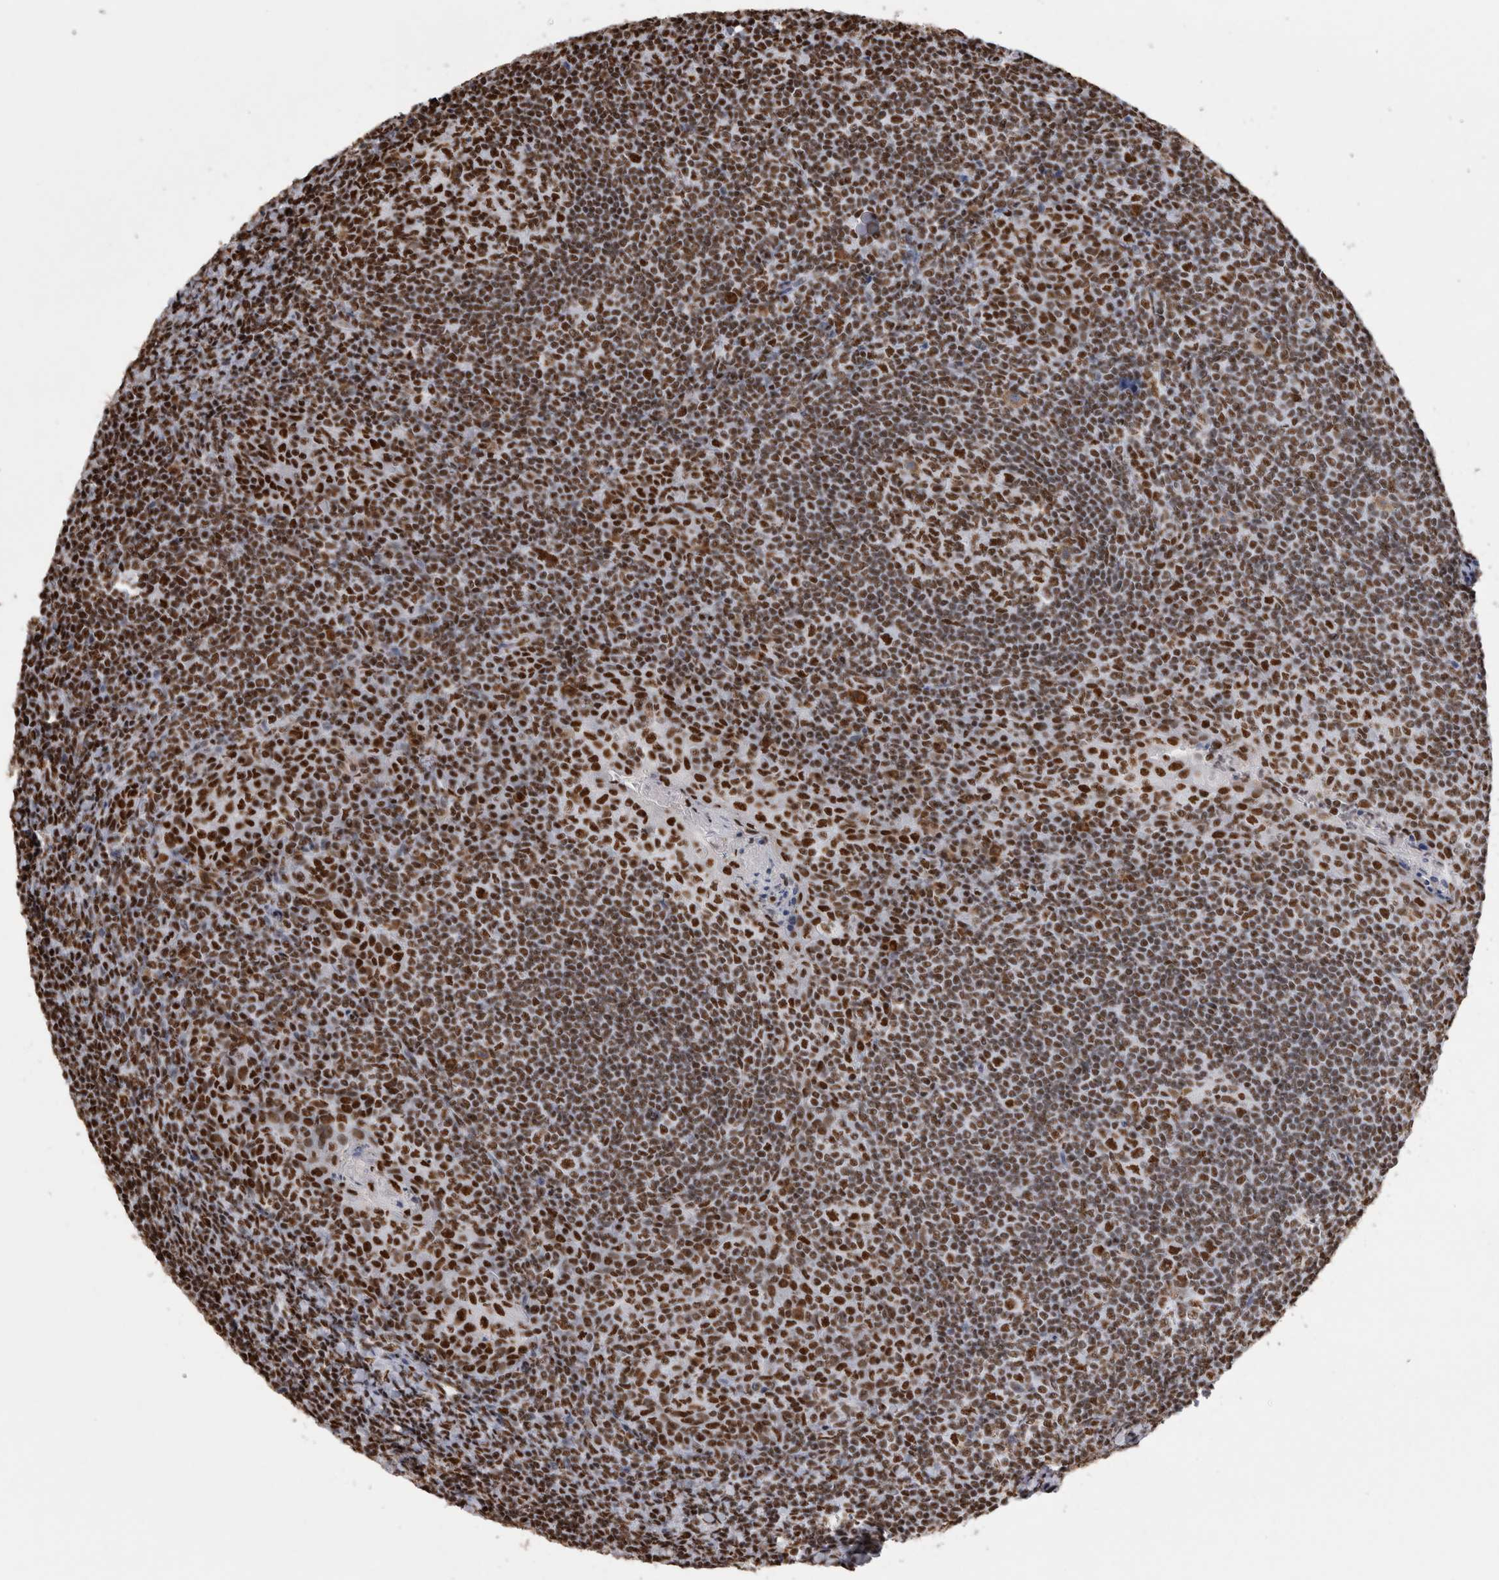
{"staining": {"intensity": "strong", "quantity": ">75%", "location": "nuclear"}, "tissue": "tonsil", "cell_type": "Germinal center cells", "image_type": "normal", "snomed": [{"axis": "morphology", "description": "Normal tissue, NOS"}, {"axis": "topography", "description": "Tonsil"}], "caption": "Tonsil stained with a brown dye shows strong nuclear positive expression in approximately >75% of germinal center cells.", "gene": "ALPK3", "patient": {"sex": "male", "age": 37}}